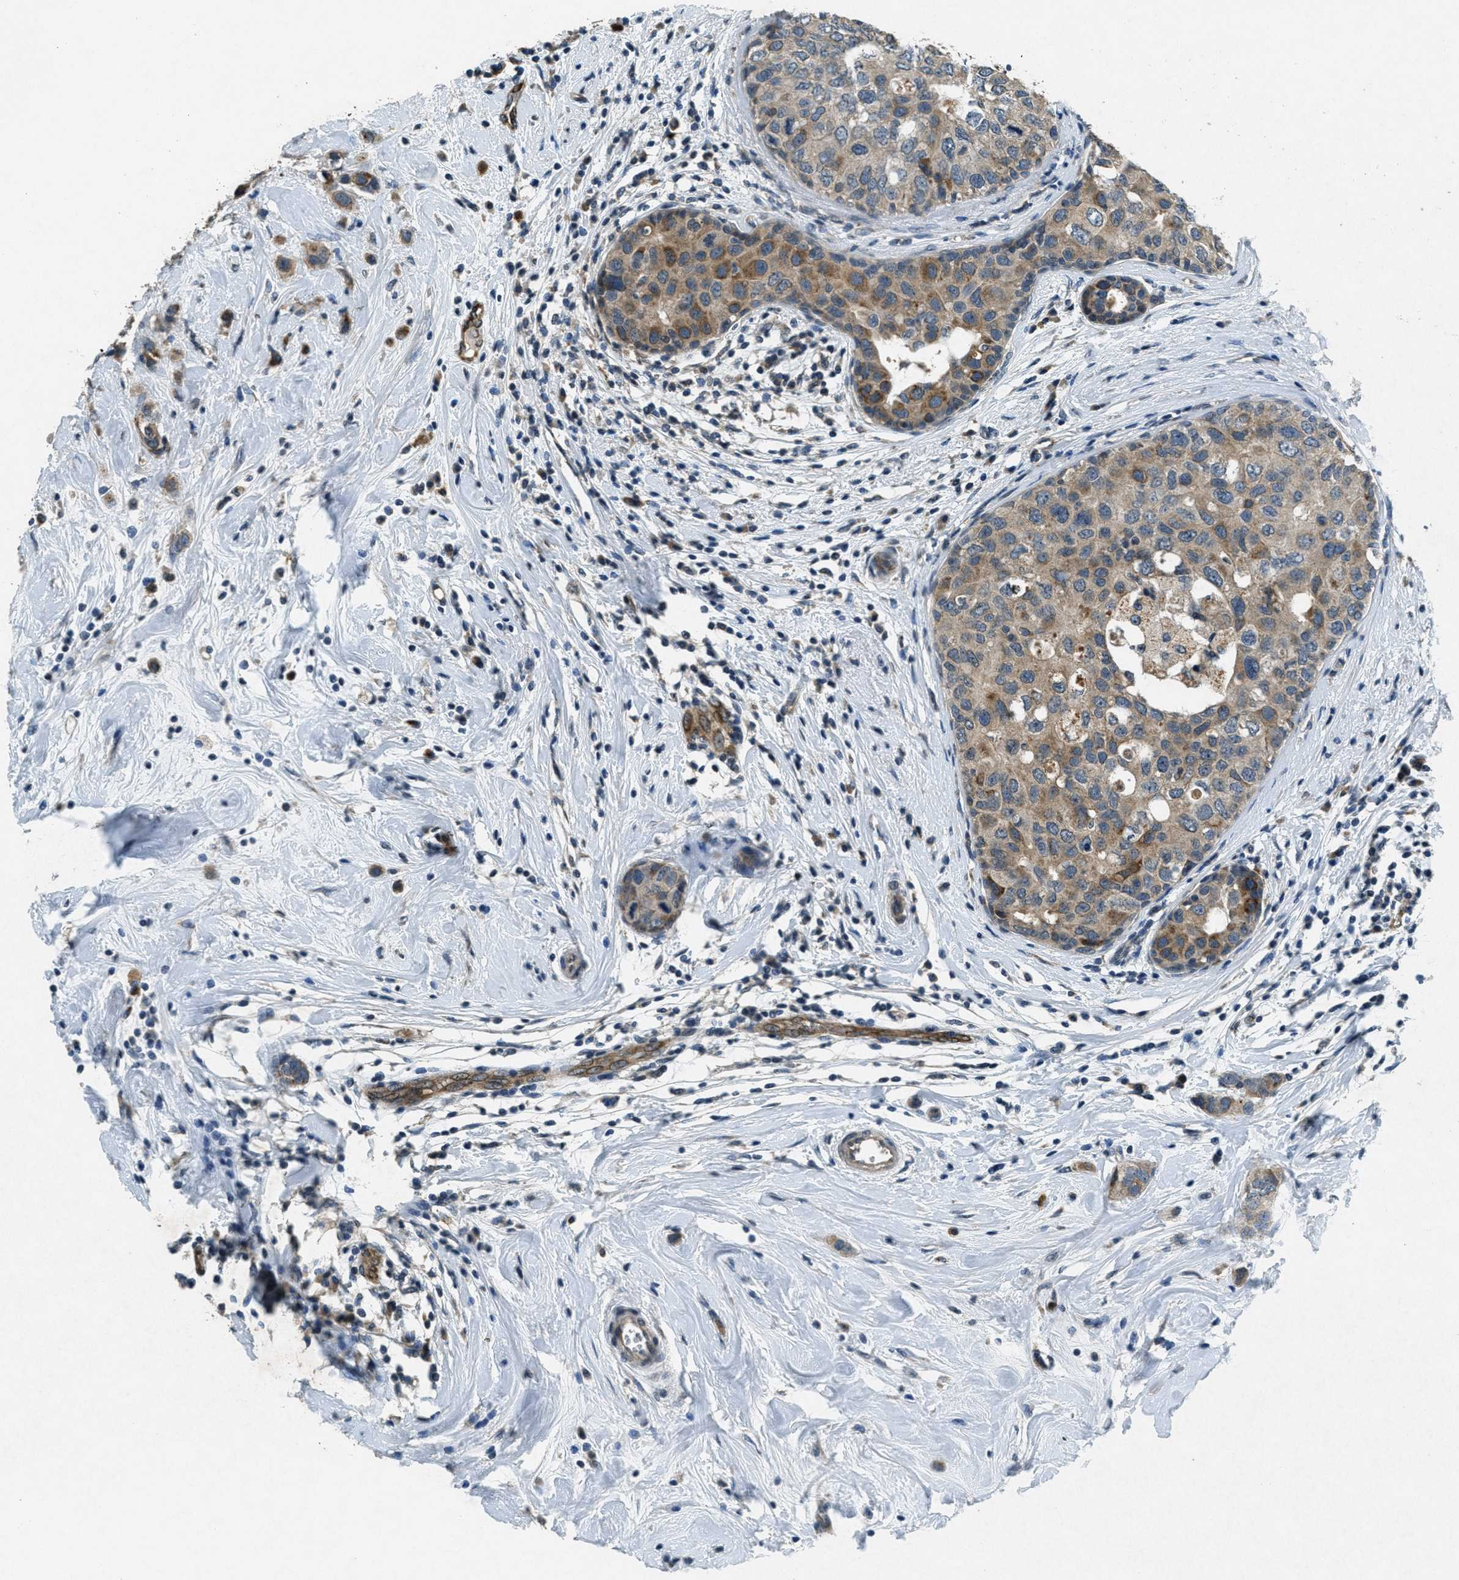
{"staining": {"intensity": "moderate", "quantity": ">75%", "location": "cytoplasmic/membranous"}, "tissue": "breast cancer", "cell_type": "Tumor cells", "image_type": "cancer", "snomed": [{"axis": "morphology", "description": "Duct carcinoma"}, {"axis": "topography", "description": "Breast"}], "caption": "Breast cancer tissue exhibits moderate cytoplasmic/membranous positivity in about >75% of tumor cells, visualized by immunohistochemistry.", "gene": "RAB3D", "patient": {"sex": "female", "age": 50}}